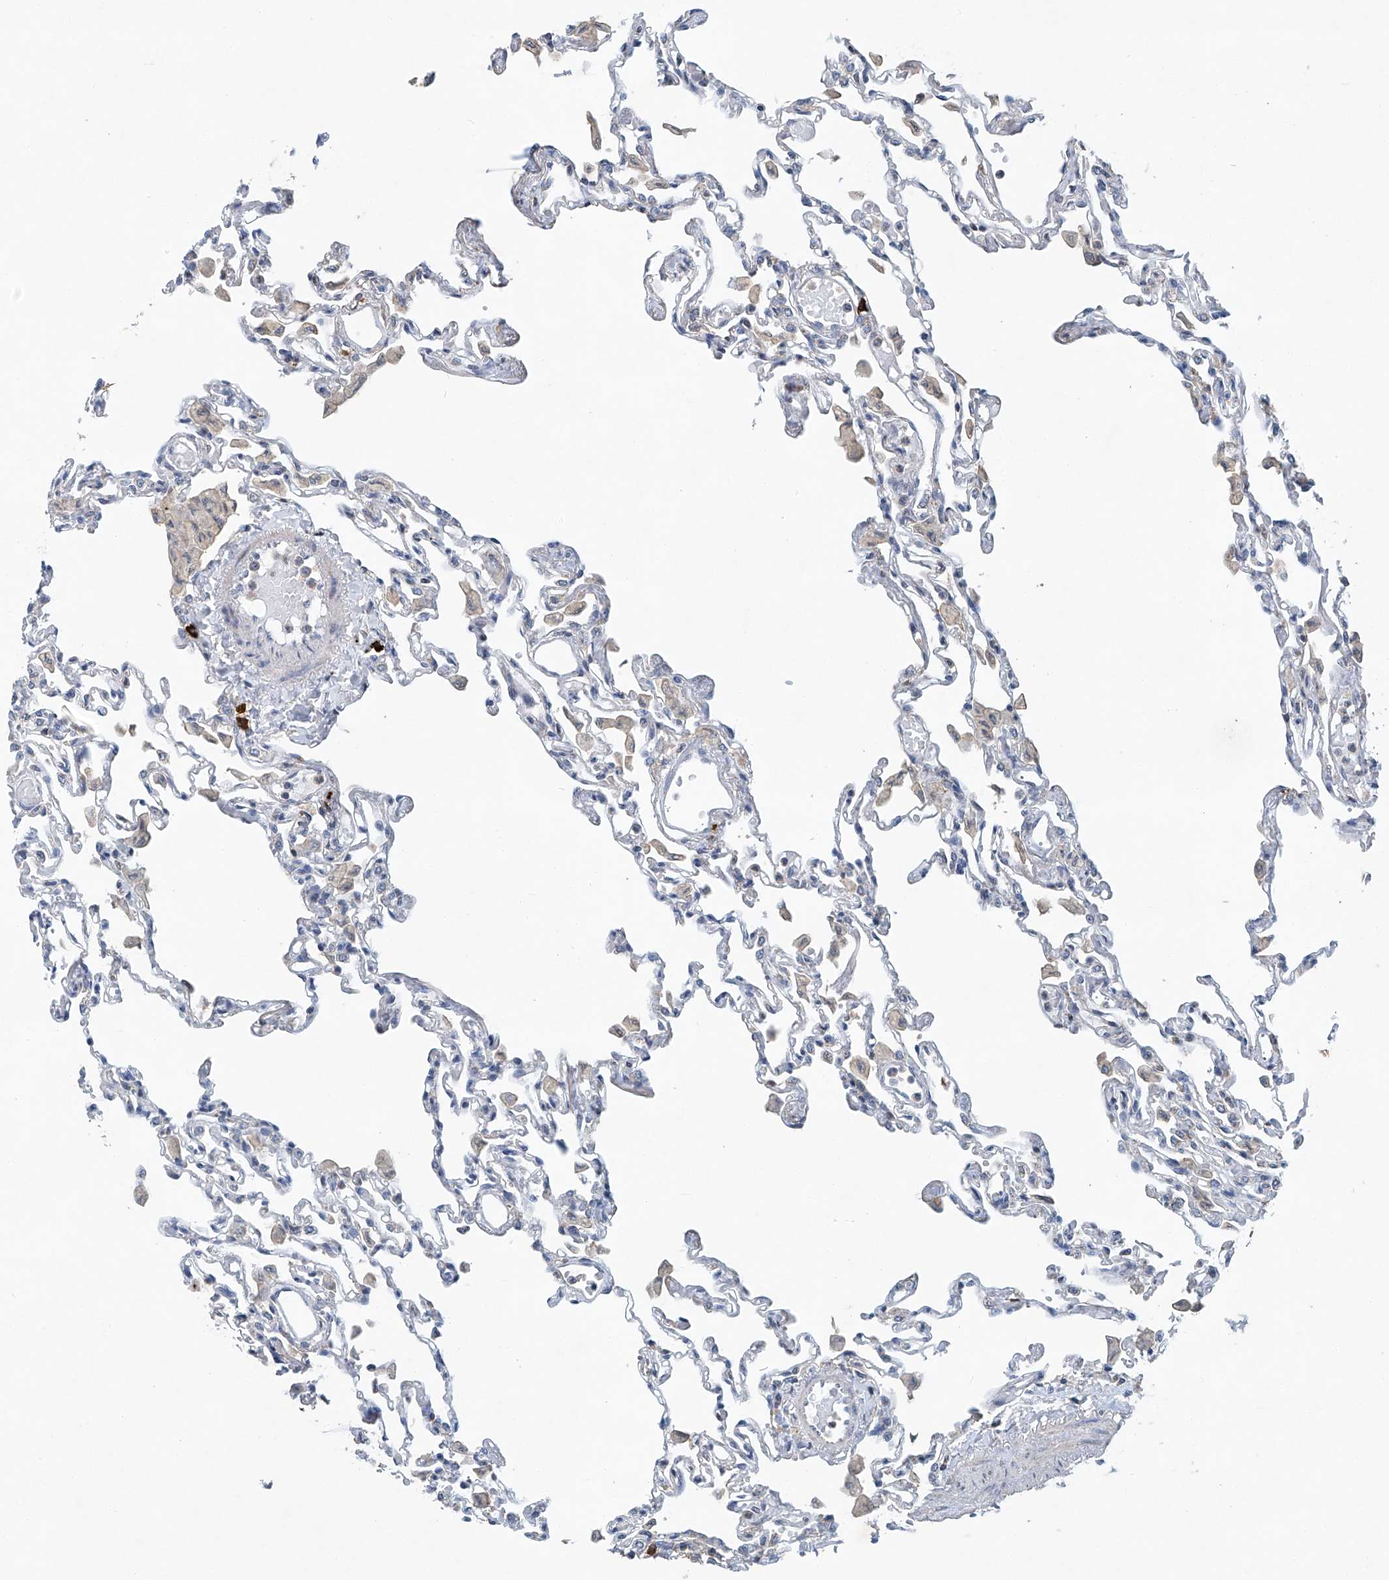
{"staining": {"intensity": "negative", "quantity": "none", "location": "none"}, "tissue": "lung", "cell_type": "Alveolar cells", "image_type": "normal", "snomed": [{"axis": "morphology", "description": "Normal tissue, NOS"}, {"axis": "topography", "description": "Bronchus"}, {"axis": "topography", "description": "Lung"}], "caption": "Immunohistochemical staining of normal human lung demonstrates no significant staining in alveolar cells.", "gene": "KLF15", "patient": {"sex": "female", "age": 49}}